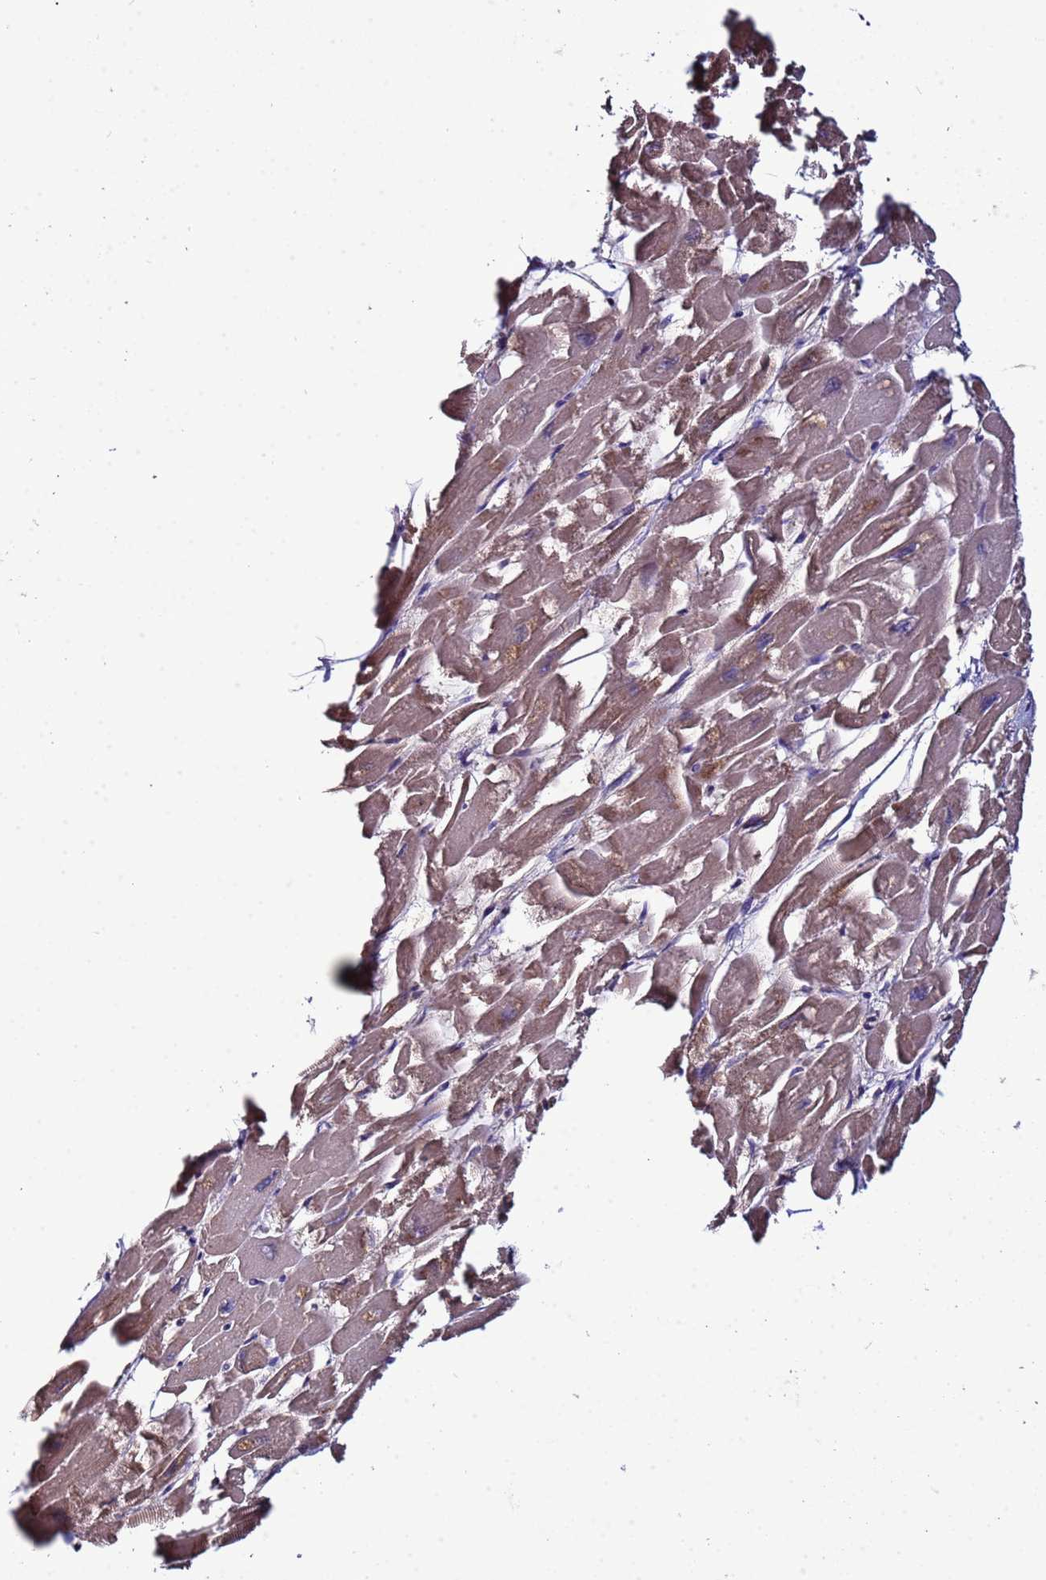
{"staining": {"intensity": "moderate", "quantity": ">75%", "location": "cytoplasmic/membranous"}, "tissue": "heart muscle", "cell_type": "Cardiomyocytes", "image_type": "normal", "snomed": [{"axis": "morphology", "description": "Normal tissue, NOS"}, {"axis": "topography", "description": "Heart"}], "caption": "Protein expression analysis of normal heart muscle reveals moderate cytoplasmic/membranous expression in about >75% of cardiomyocytes.", "gene": "ELMOD2", "patient": {"sex": "male", "age": 54}}